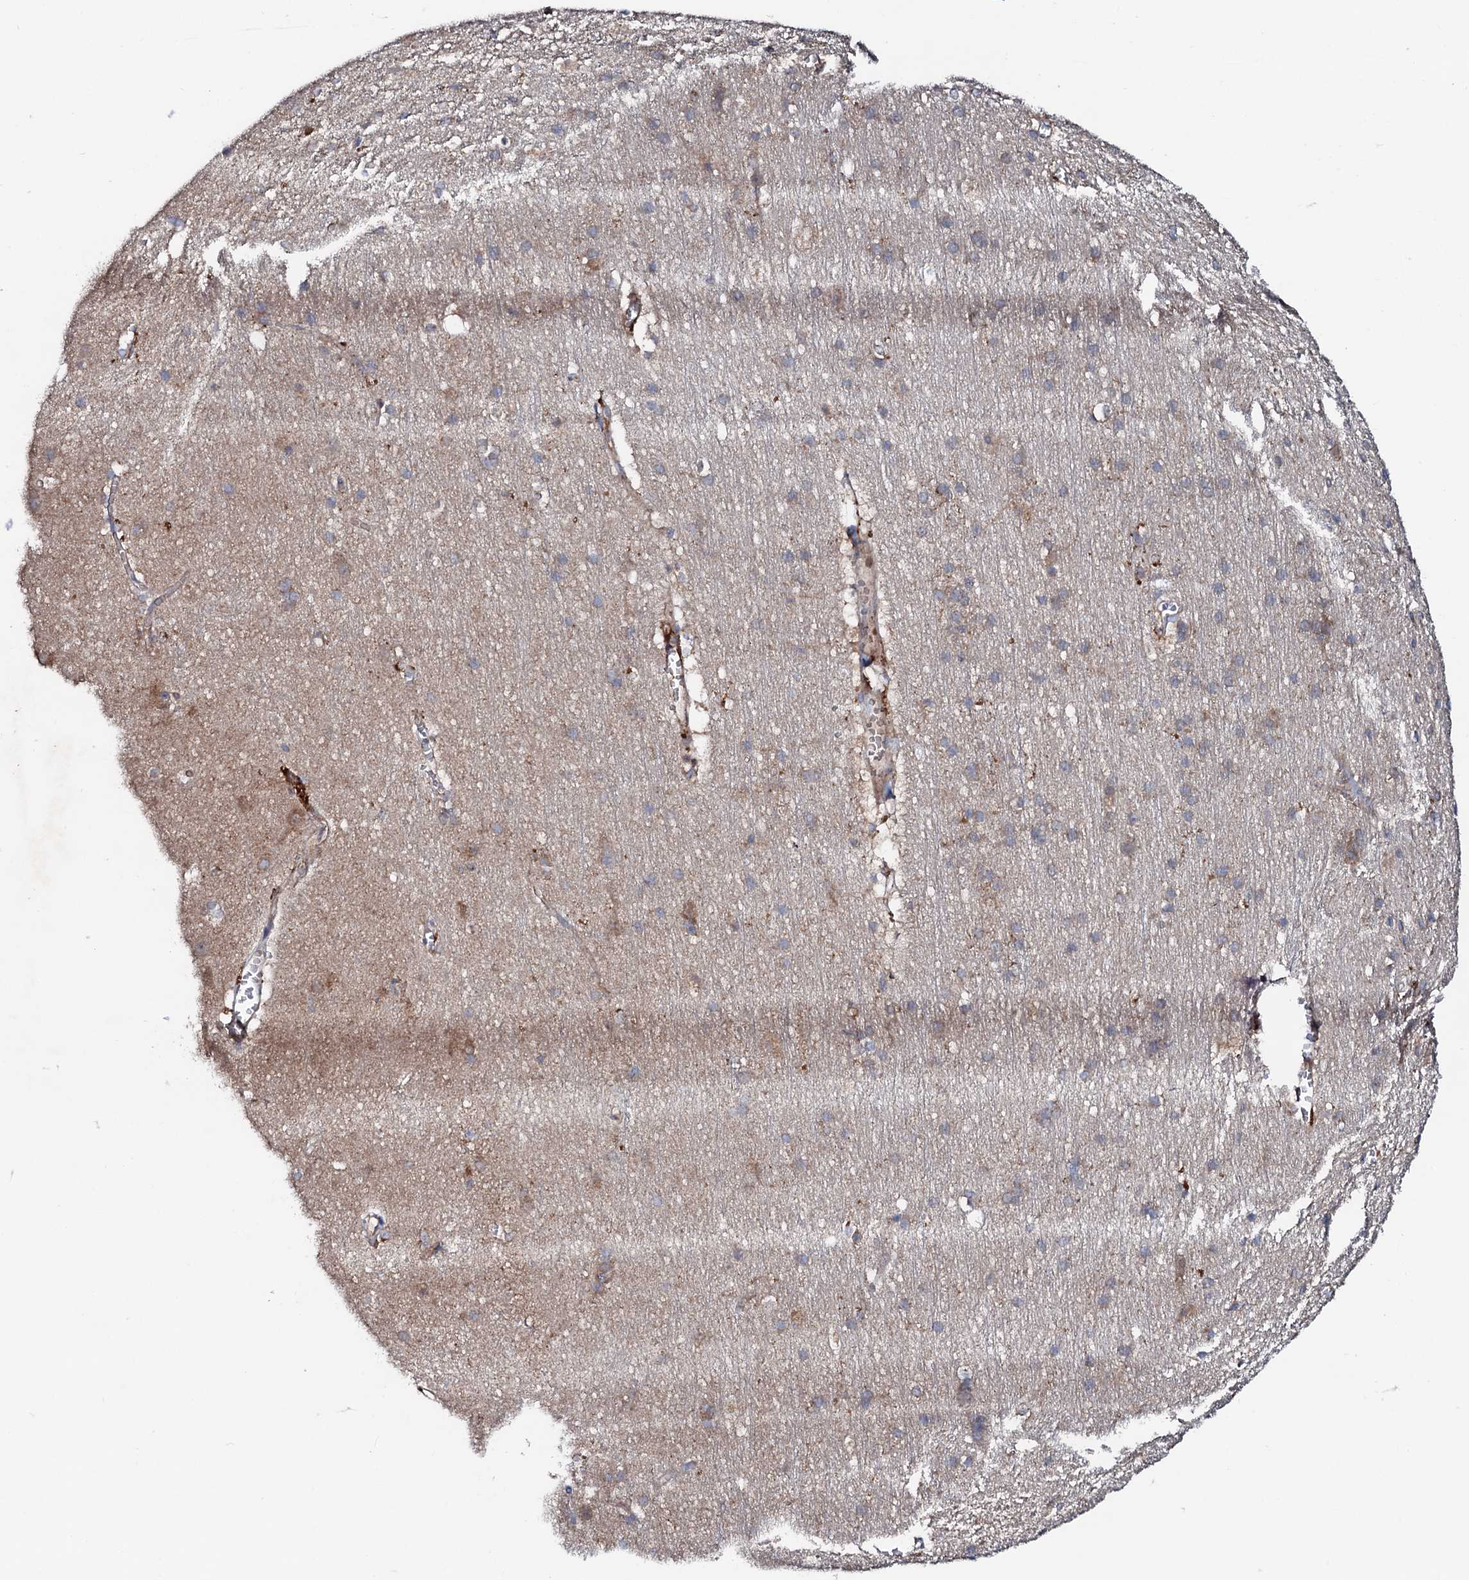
{"staining": {"intensity": "moderate", "quantity": "25%-75%", "location": "cytoplasmic/membranous"}, "tissue": "cerebral cortex", "cell_type": "Endothelial cells", "image_type": "normal", "snomed": [{"axis": "morphology", "description": "Normal tissue, NOS"}, {"axis": "topography", "description": "Cerebral cortex"}], "caption": "Normal cerebral cortex was stained to show a protein in brown. There is medium levels of moderate cytoplasmic/membranous expression in approximately 25%-75% of endothelial cells. (DAB (3,3'-diaminobenzidine) = brown stain, brightfield microscopy at high magnification).", "gene": "P2RX4", "patient": {"sex": "male", "age": 54}}